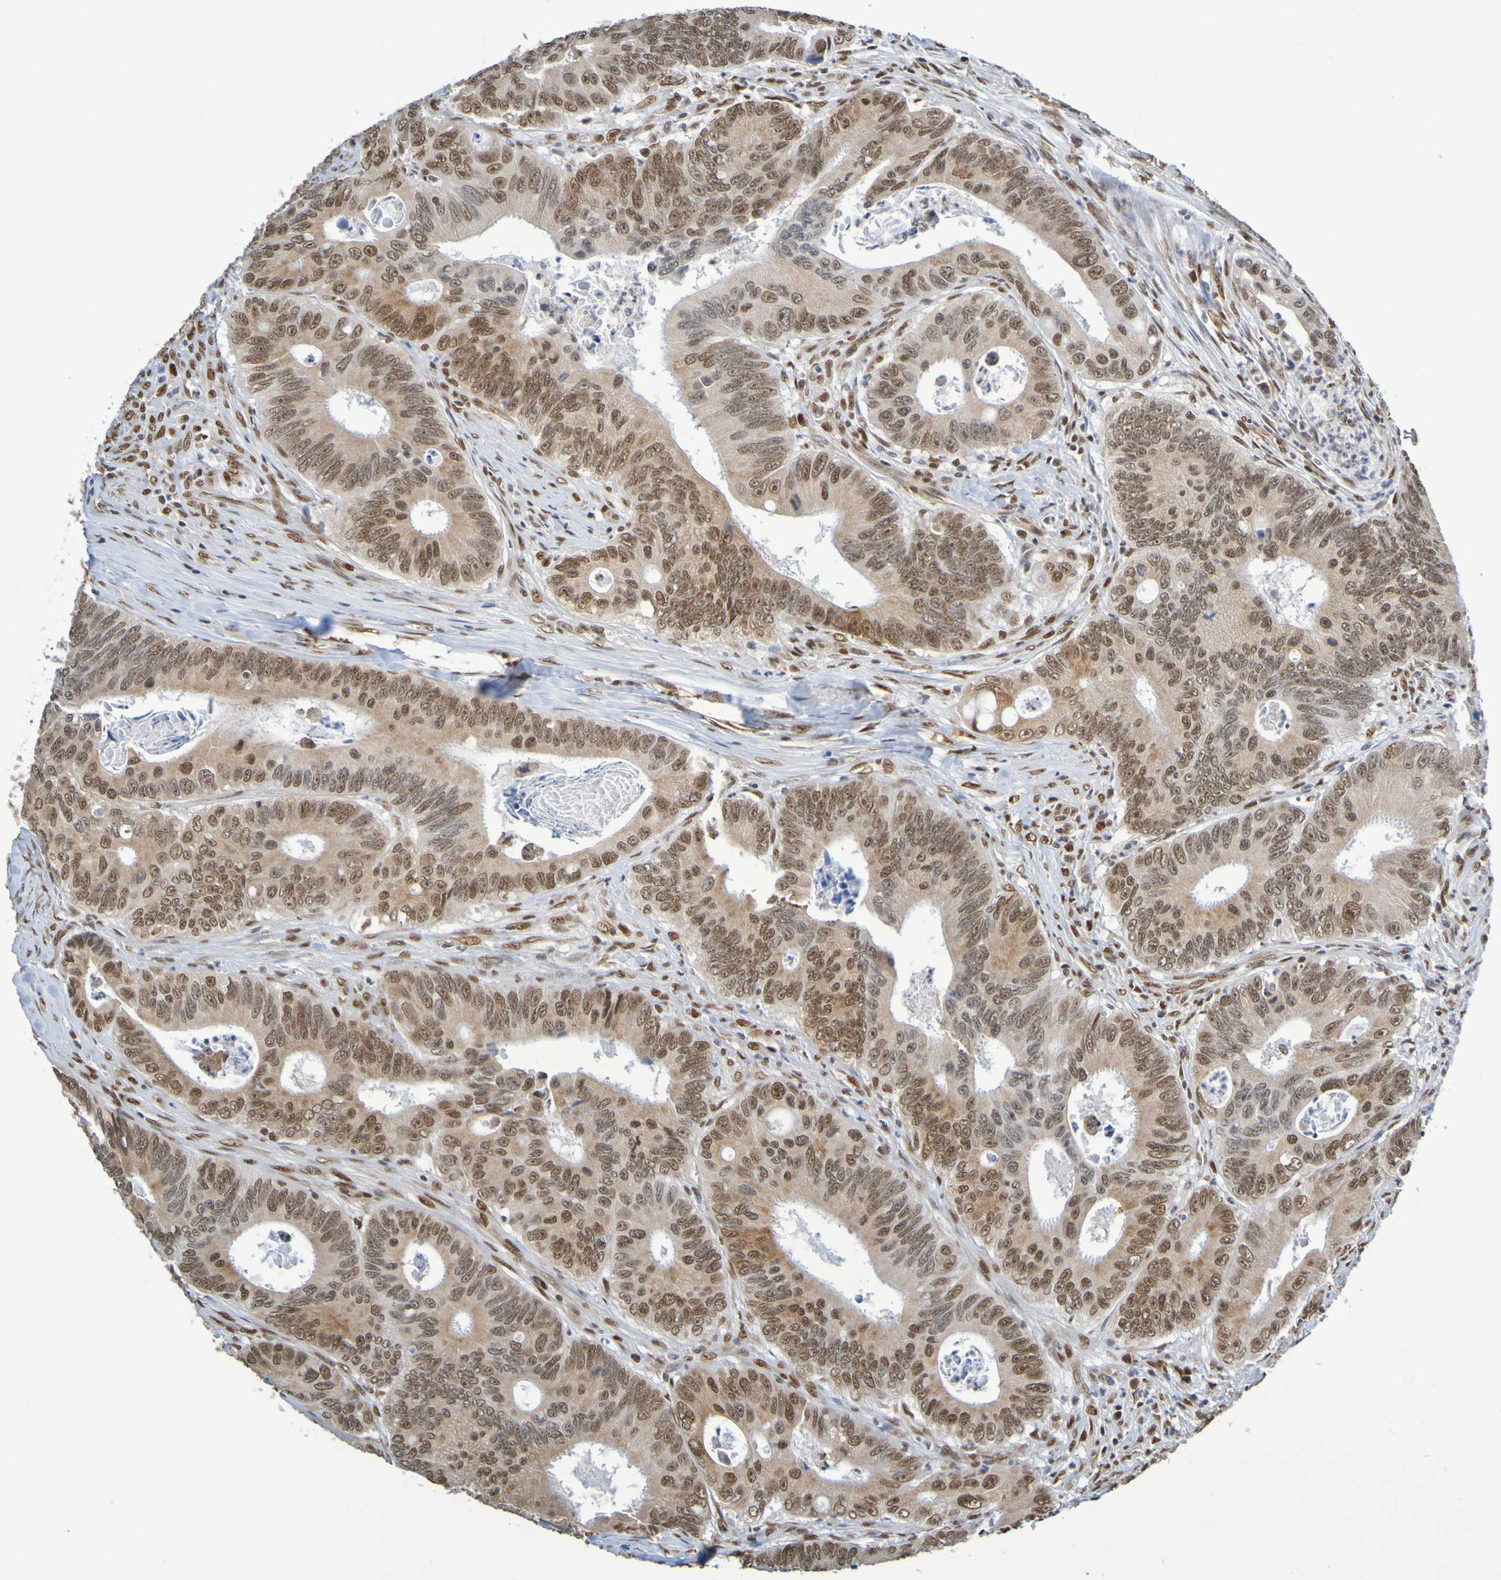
{"staining": {"intensity": "moderate", "quantity": ">75%", "location": "nuclear"}, "tissue": "colorectal cancer", "cell_type": "Tumor cells", "image_type": "cancer", "snomed": [{"axis": "morphology", "description": "Inflammation, NOS"}, {"axis": "morphology", "description": "Adenocarcinoma, NOS"}, {"axis": "topography", "description": "Colon"}], "caption": "High-magnification brightfield microscopy of colorectal adenocarcinoma stained with DAB (3,3'-diaminobenzidine) (brown) and counterstained with hematoxylin (blue). tumor cells exhibit moderate nuclear staining is identified in about>75% of cells.", "gene": "HDAC2", "patient": {"sex": "male", "age": 72}}